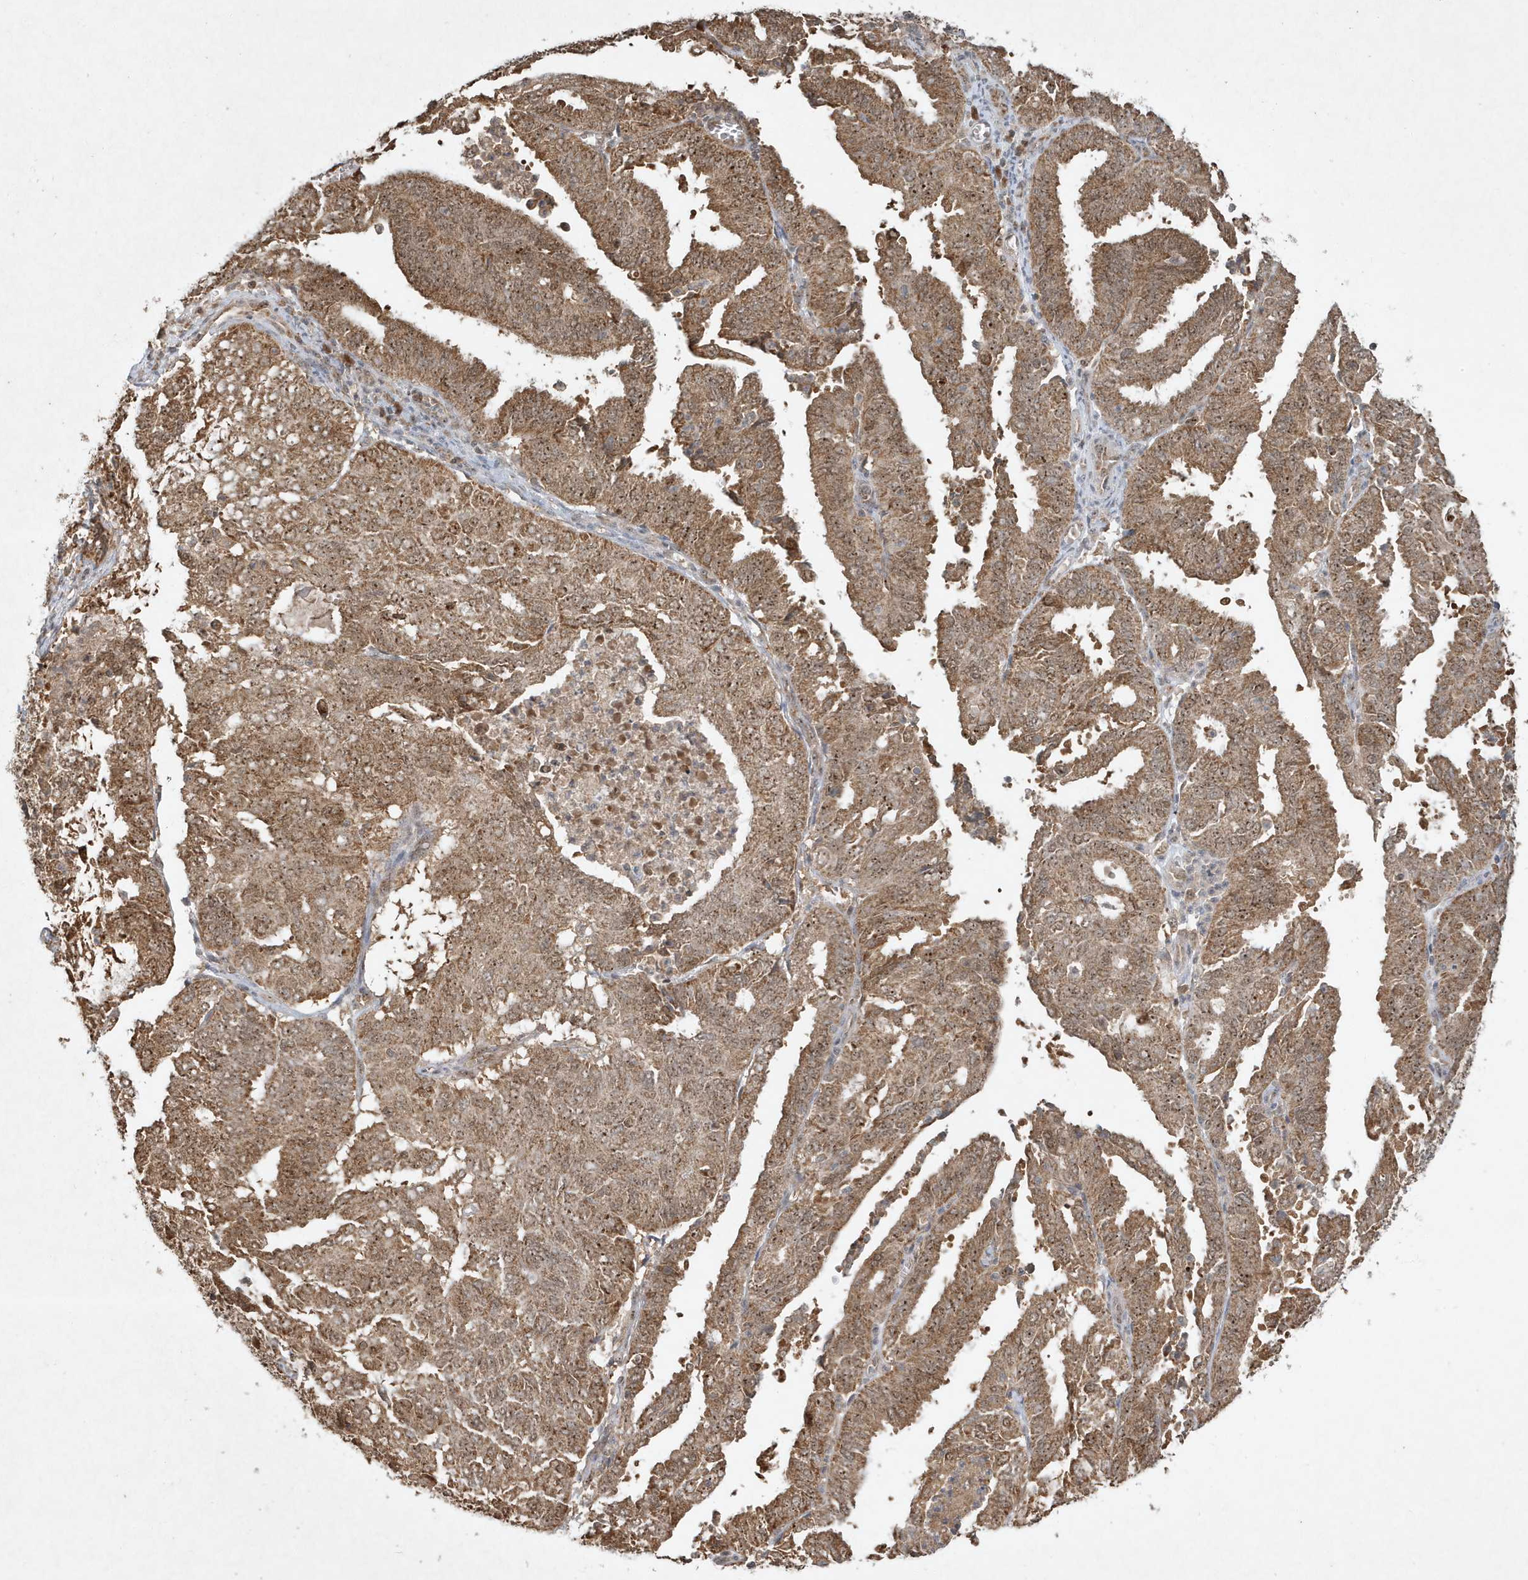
{"staining": {"intensity": "strong", "quantity": ">75%", "location": "cytoplasmic/membranous,nuclear"}, "tissue": "endometrial cancer", "cell_type": "Tumor cells", "image_type": "cancer", "snomed": [{"axis": "morphology", "description": "Adenocarcinoma, NOS"}, {"axis": "topography", "description": "Uterus"}], "caption": "This image displays immunohistochemistry (IHC) staining of human endometrial cancer (adenocarcinoma), with high strong cytoplasmic/membranous and nuclear positivity in approximately >75% of tumor cells.", "gene": "ABCB9", "patient": {"sex": "female", "age": 60}}